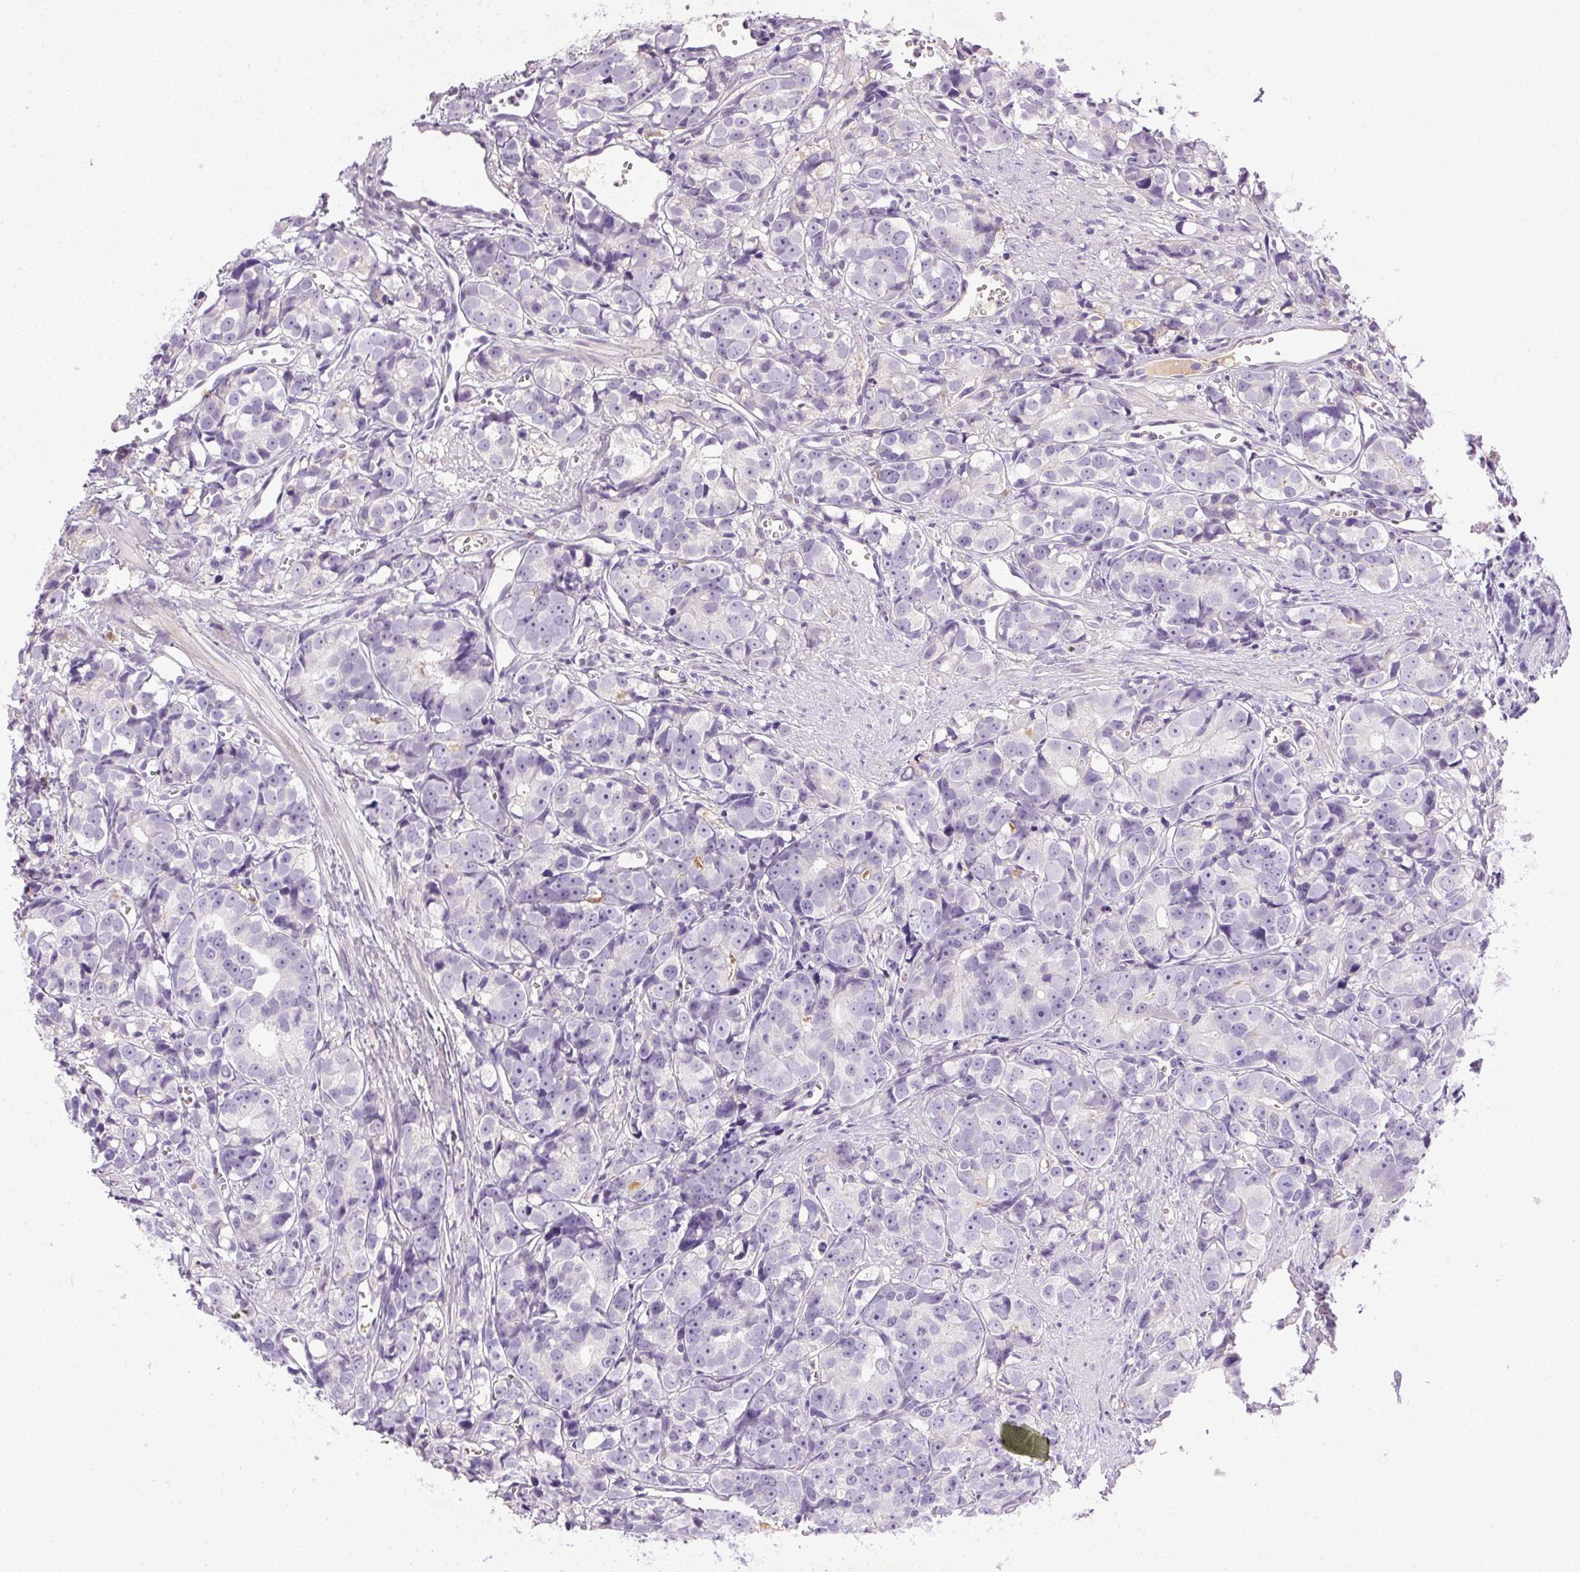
{"staining": {"intensity": "negative", "quantity": "none", "location": "none"}, "tissue": "prostate cancer", "cell_type": "Tumor cells", "image_type": "cancer", "snomed": [{"axis": "morphology", "description": "Adenocarcinoma, High grade"}, {"axis": "topography", "description": "Prostate"}], "caption": "This photomicrograph is of high-grade adenocarcinoma (prostate) stained with immunohistochemistry (IHC) to label a protein in brown with the nuclei are counter-stained blue. There is no staining in tumor cells. (Brightfield microscopy of DAB (3,3'-diaminobenzidine) immunohistochemistry at high magnification).", "gene": "BPIFB2", "patient": {"sex": "male", "age": 77}}